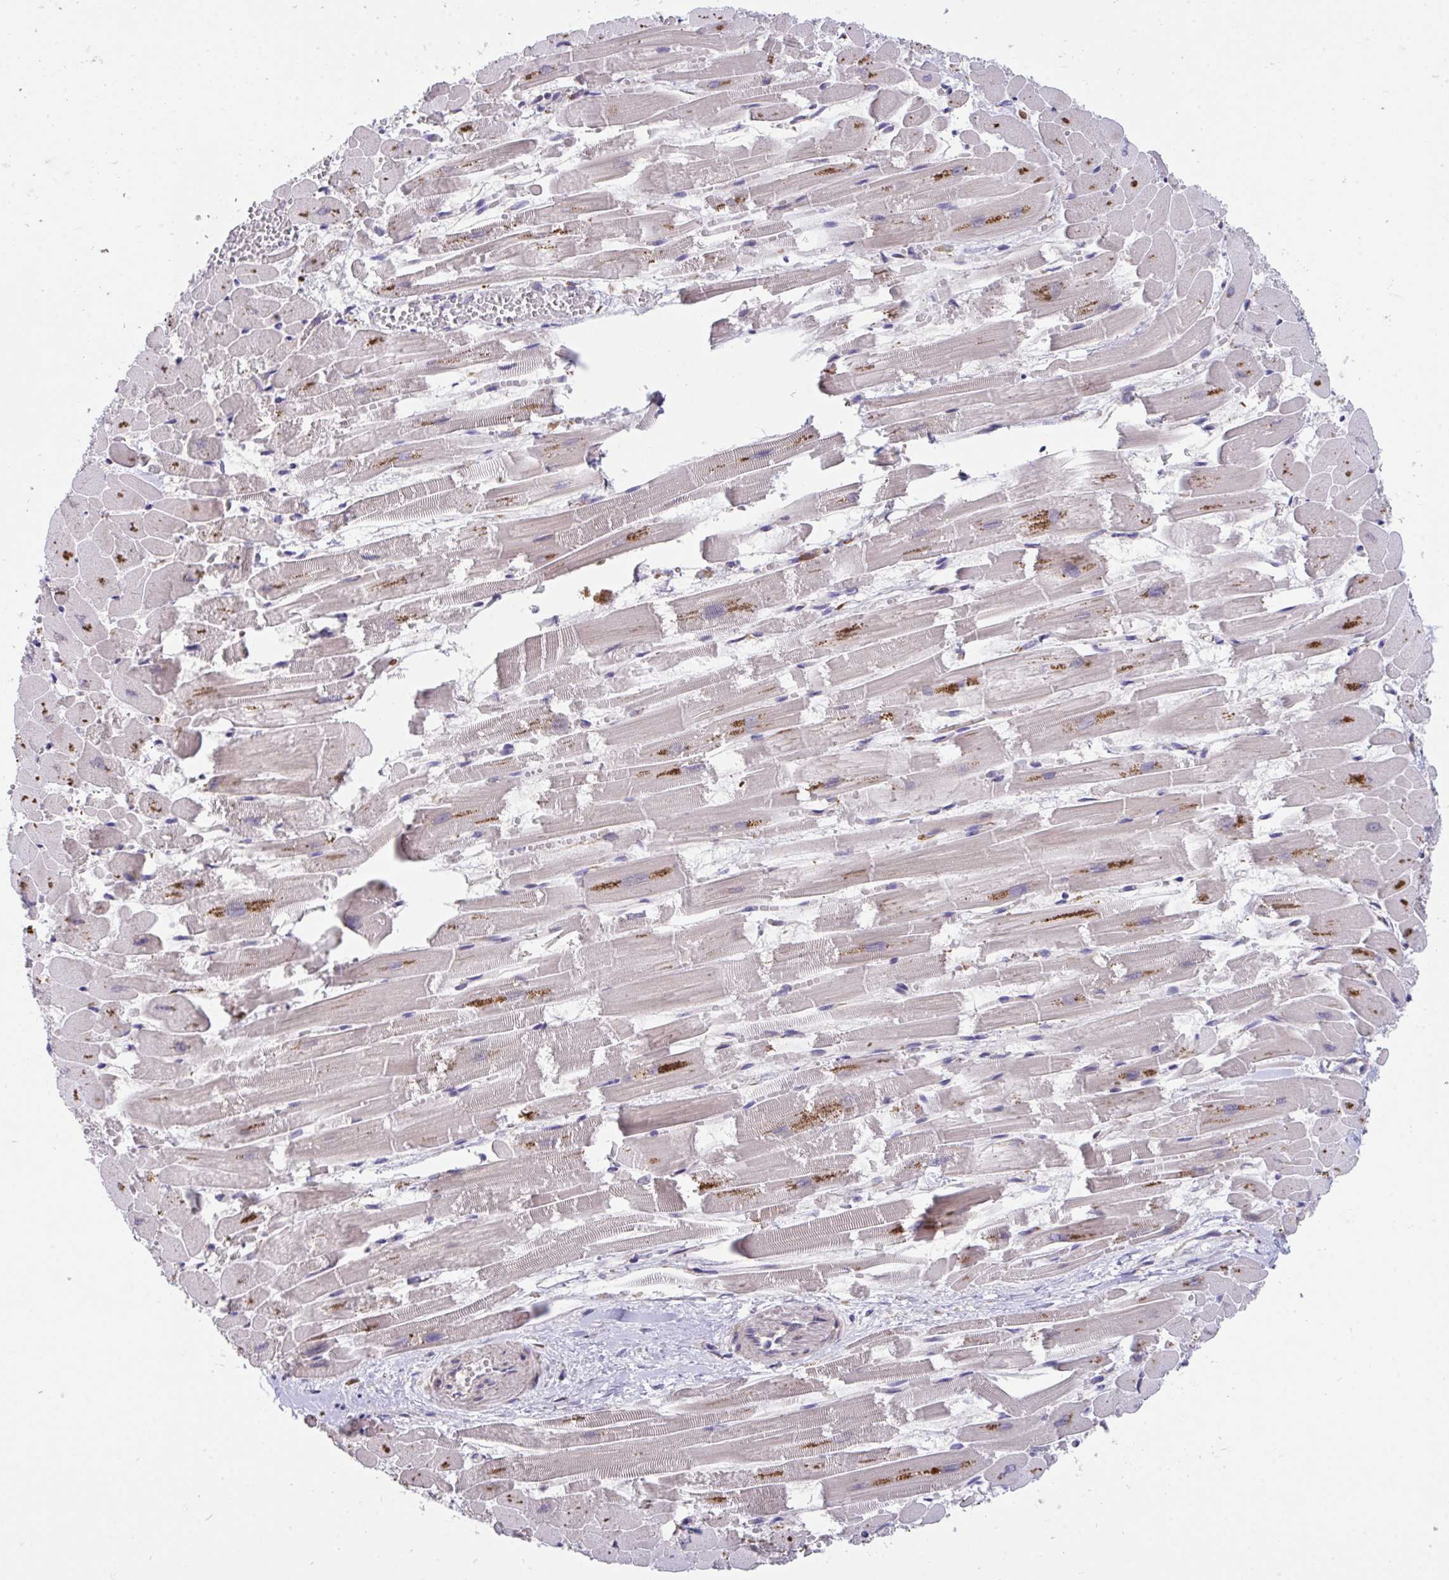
{"staining": {"intensity": "moderate", "quantity": "25%-75%", "location": "cytoplasmic/membranous"}, "tissue": "heart muscle", "cell_type": "Cardiomyocytes", "image_type": "normal", "snomed": [{"axis": "morphology", "description": "Normal tissue, NOS"}, {"axis": "topography", "description": "Heart"}], "caption": "Brown immunohistochemical staining in benign heart muscle exhibits moderate cytoplasmic/membranous staining in approximately 25%-75% of cardiomyocytes. Nuclei are stained in blue.", "gene": "SUSD4", "patient": {"sex": "female", "age": 52}}